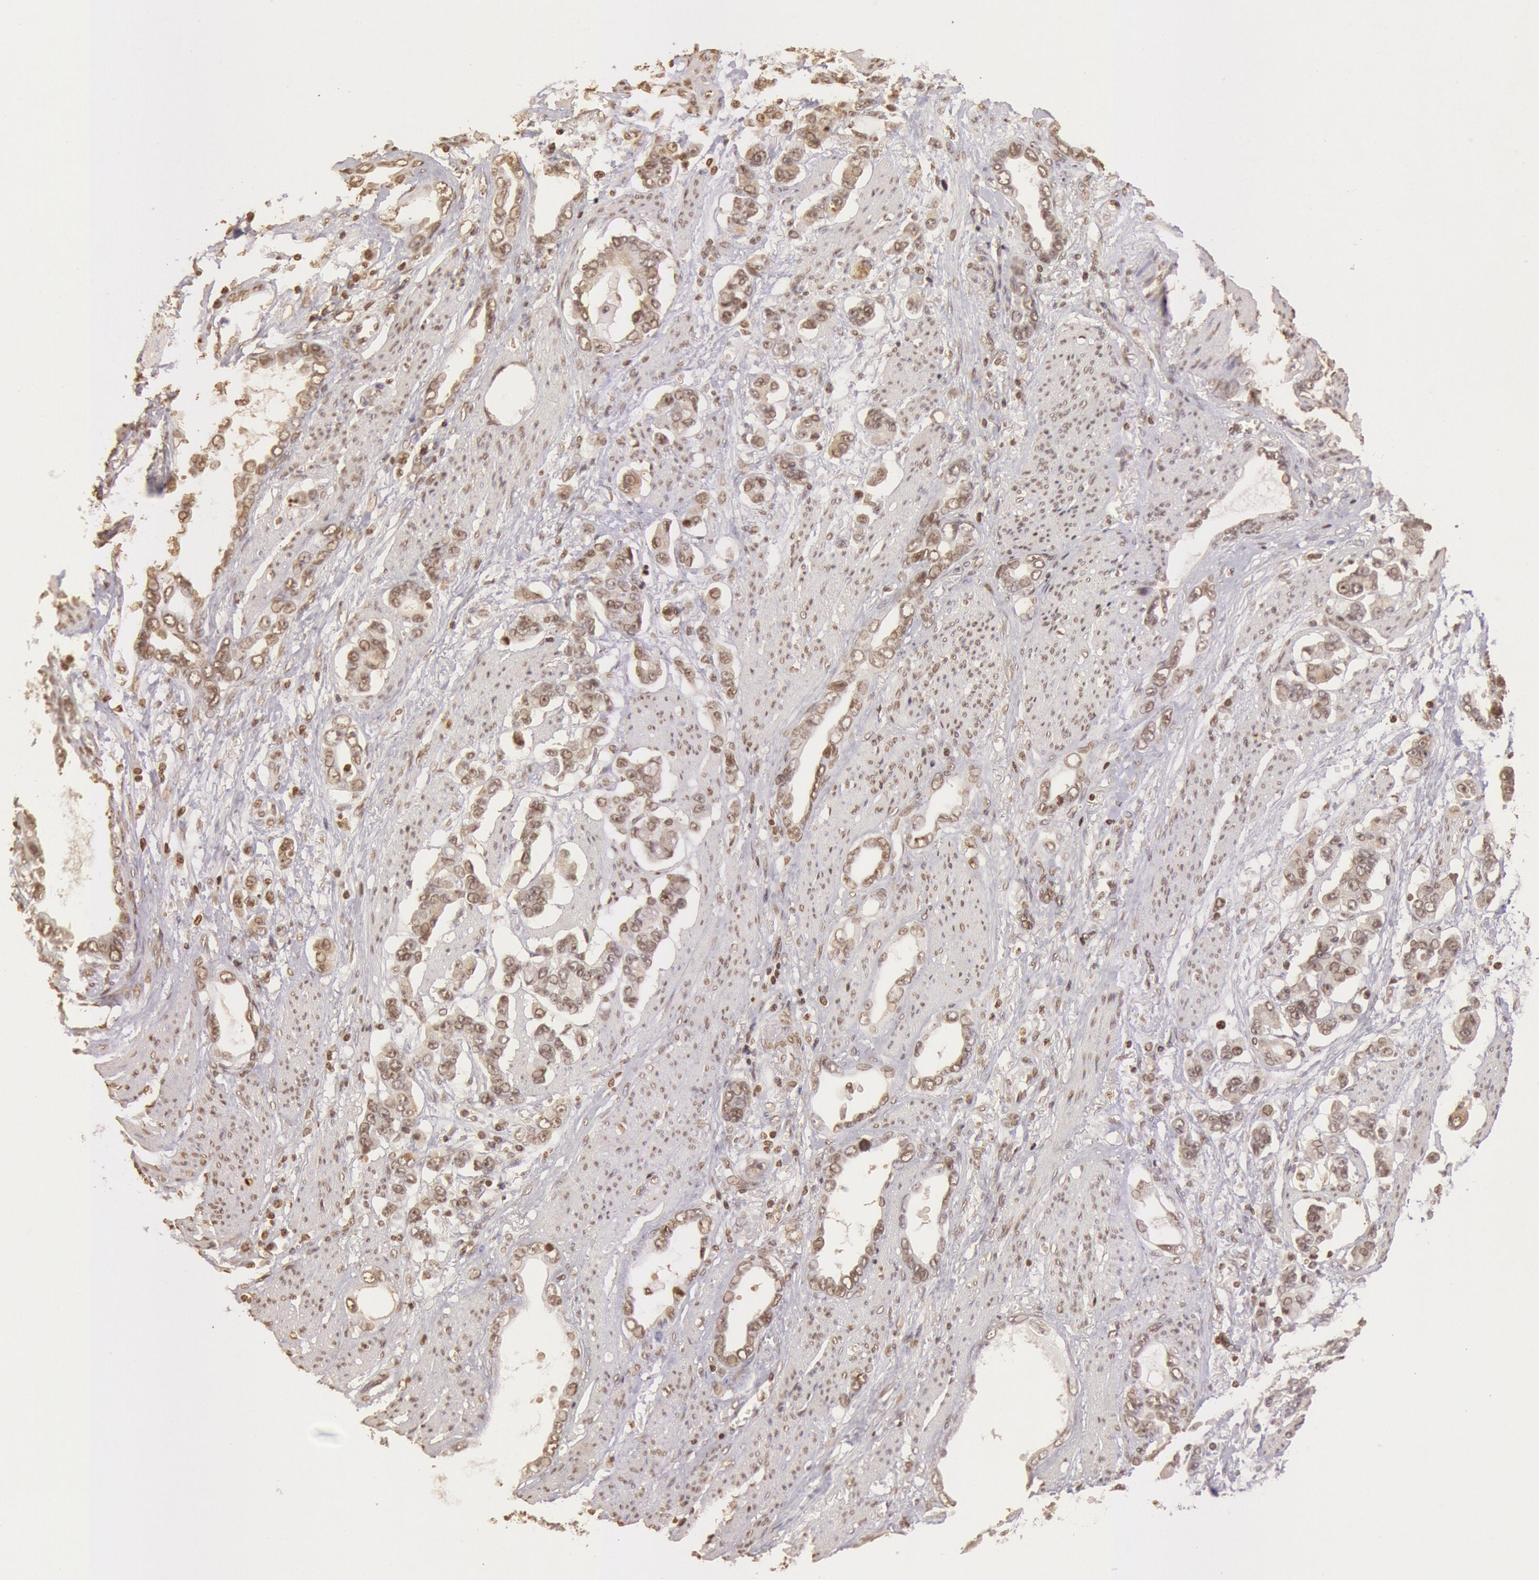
{"staining": {"intensity": "weak", "quantity": ">75%", "location": "cytoplasmic/membranous"}, "tissue": "stomach cancer", "cell_type": "Tumor cells", "image_type": "cancer", "snomed": [{"axis": "morphology", "description": "Adenocarcinoma, NOS"}, {"axis": "topography", "description": "Stomach"}], "caption": "High-magnification brightfield microscopy of stomach adenocarcinoma stained with DAB (brown) and counterstained with hematoxylin (blue). tumor cells exhibit weak cytoplasmic/membranous staining is present in about>75% of cells.", "gene": "SOD1", "patient": {"sex": "male", "age": 78}}